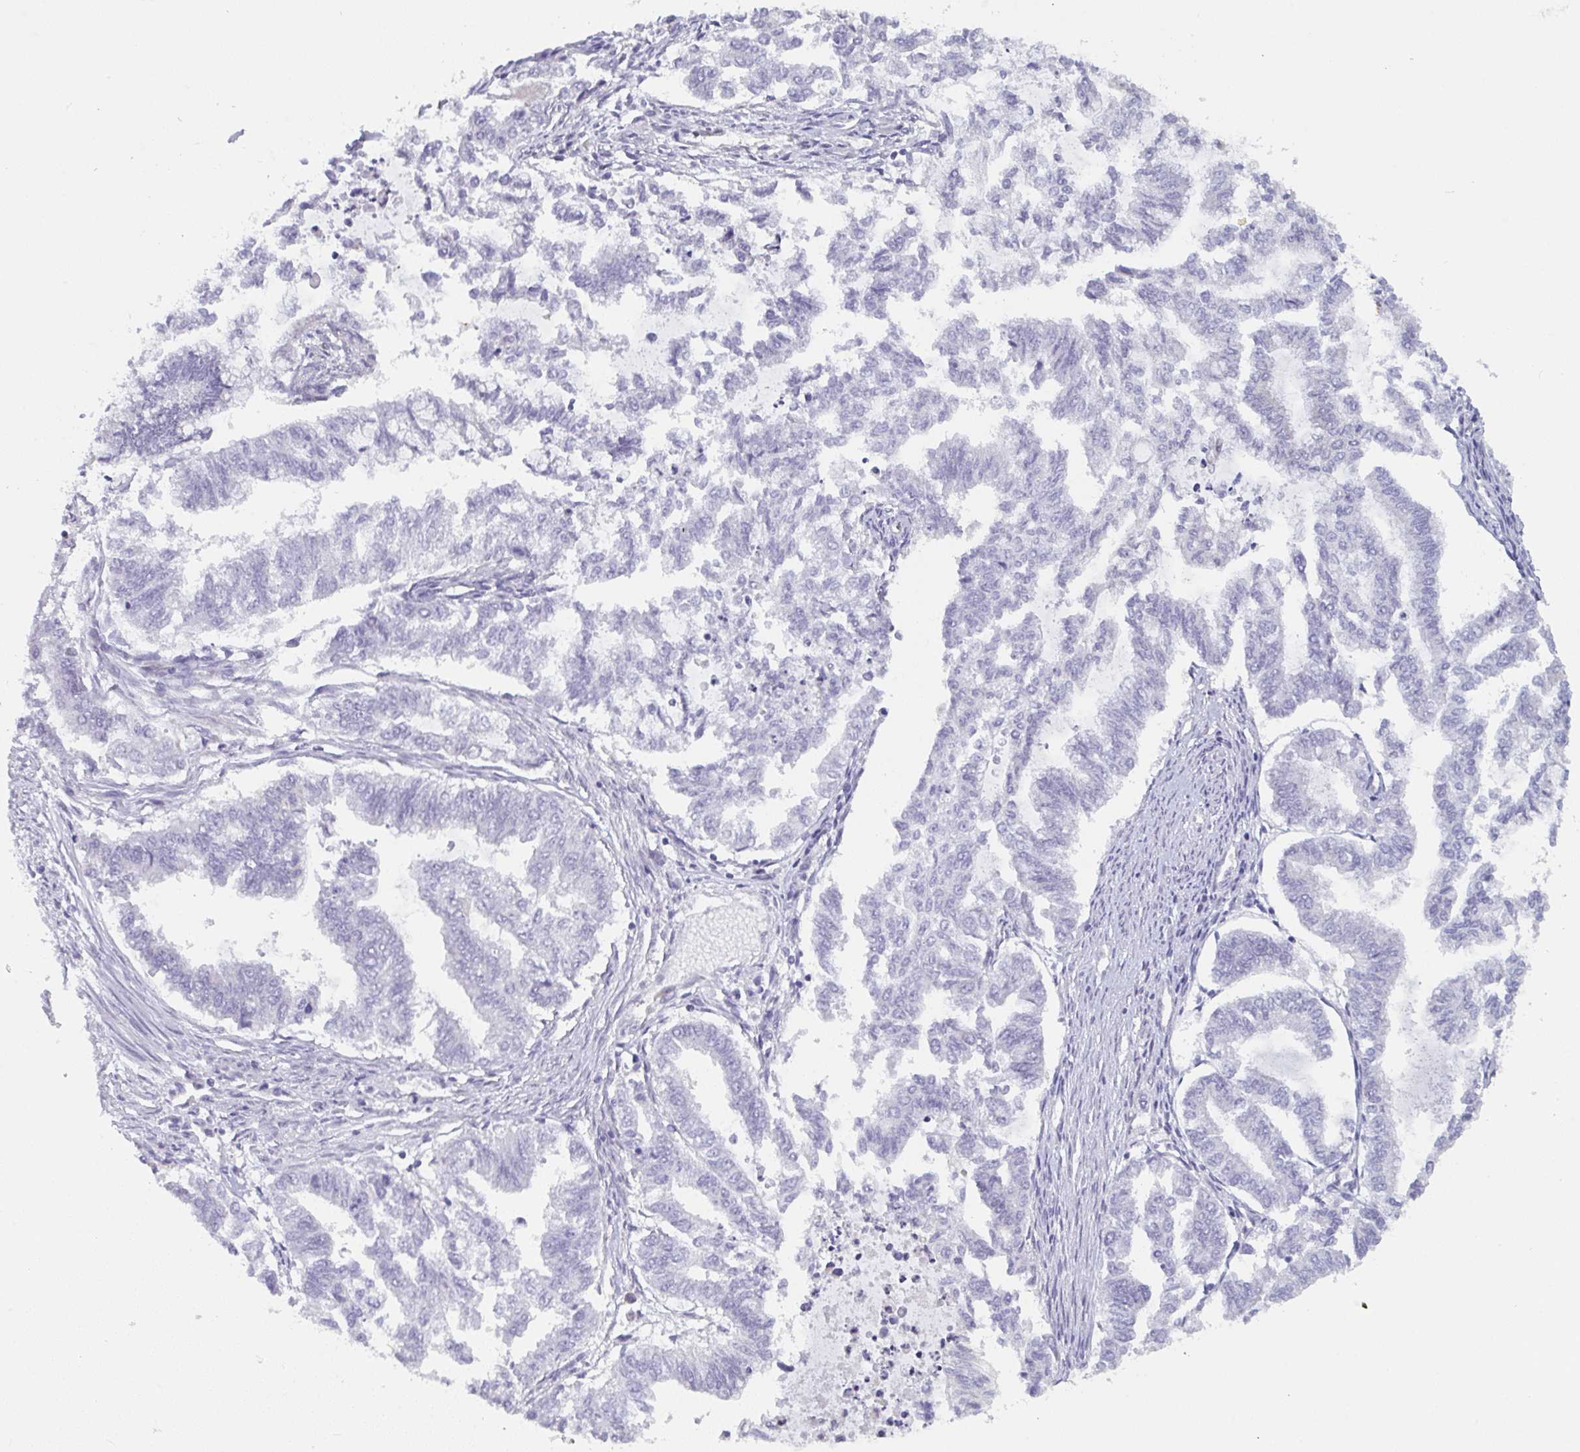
{"staining": {"intensity": "negative", "quantity": "none", "location": "none"}, "tissue": "endometrial cancer", "cell_type": "Tumor cells", "image_type": "cancer", "snomed": [{"axis": "morphology", "description": "Adenocarcinoma, NOS"}, {"axis": "topography", "description": "Endometrium"}], "caption": "IHC of human endometrial cancer (adenocarcinoma) exhibits no staining in tumor cells.", "gene": "PTPRD", "patient": {"sex": "female", "age": 79}}